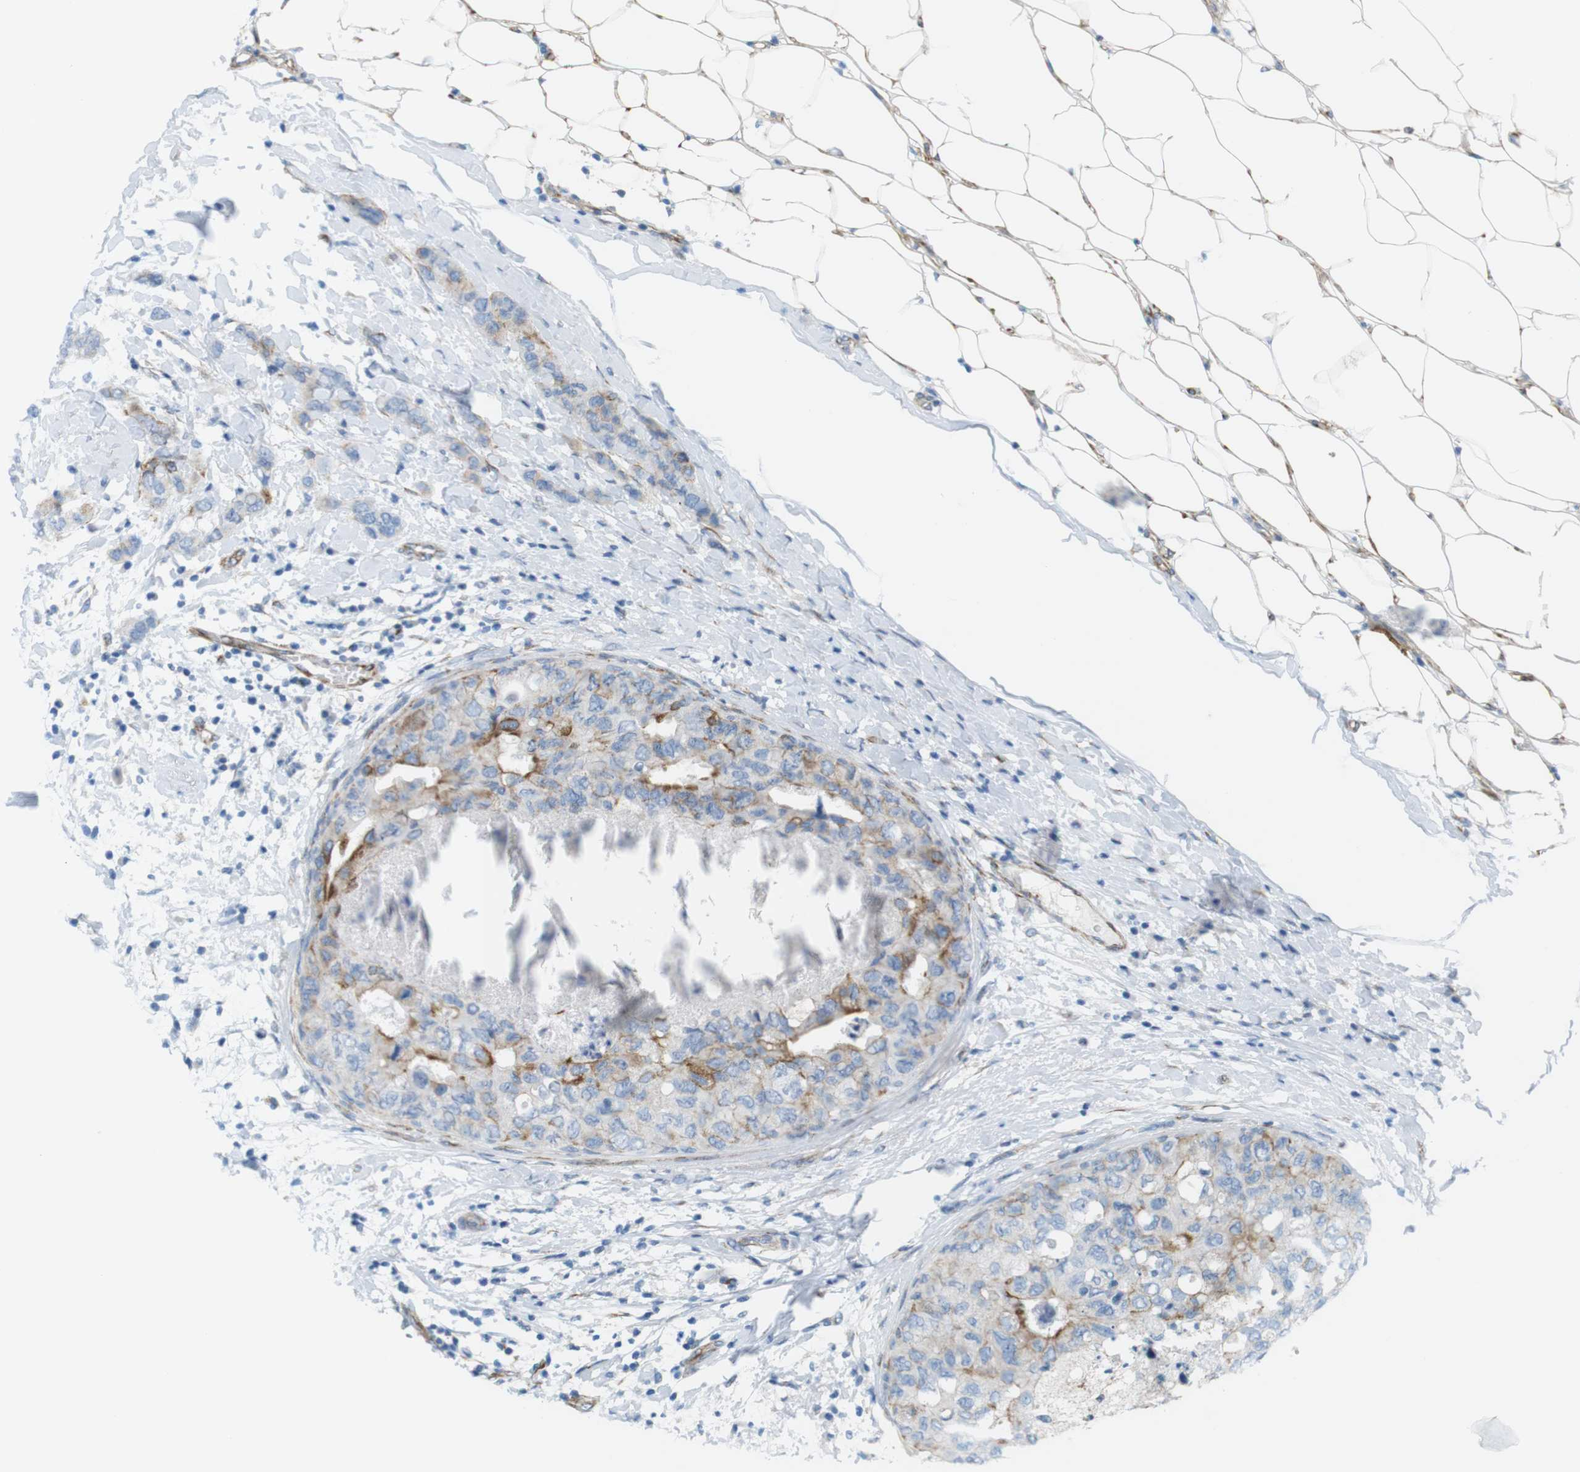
{"staining": {"intensity": "moderate", "quantity": "25%-75%", "location": "cytoplasmic/membranous"}, "tissue": "breast cancer", "cell_type": "Tumor cells", "image_type": "cancer", "snomed": [{"axis": "morphology", "description": "Duct carcinoma"}, {"axis": "topography", "description": "Breast"}], "caption": "Immunohistochemistry (DAB (3,3'-diaminobenzidine)) staining of human breast cancer (invasive ductal carcinoma) demonstrates moderate cytoplasmic/membranous protein expression in about 25%-75% of tumor cells.", "gene": "MYH9", "patient": {"sex": "female", "age": 50}}